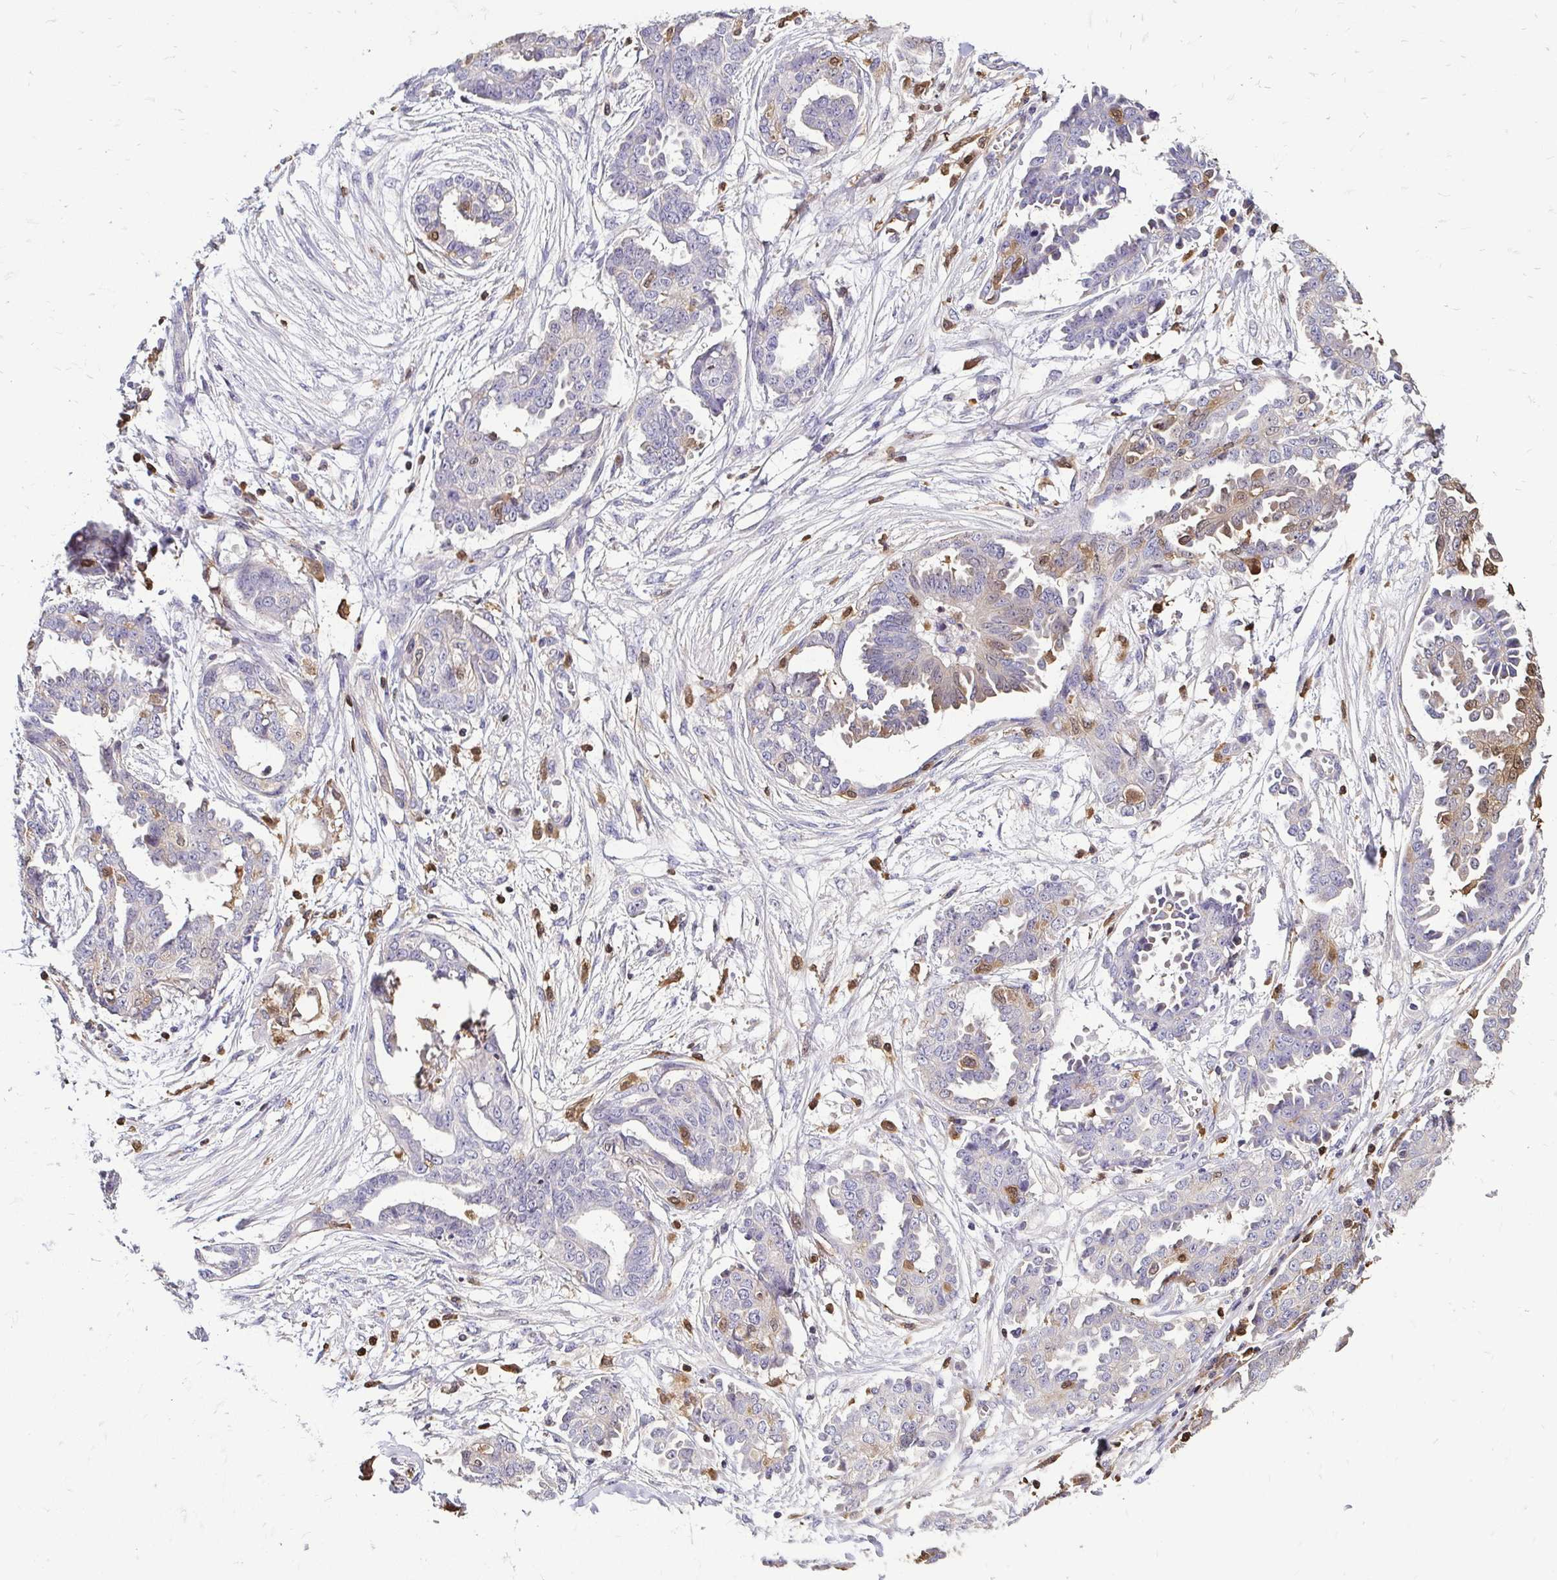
{"staining": {"intensity": "weak", "quantity": "<25%", "location": "cytoplasmic/membranous,nuclear"}, "tissue": "ovarian cancer", "cell_type": "Tumor cells", "image_type": "cancer", "snomed": [{"axis": "morphology", "description": "Cystadenocarcinoma, serous, NOS"}, {"axis": "topography", "description": "Ovary"}], "caption": "Immunohistochemistry micrograph of ovarian cancer stained for a protein (brown), which exhibits no expression in tumor cells.", "gene": "ZFP1", "patient": {"sex": "female", "age": 71}}